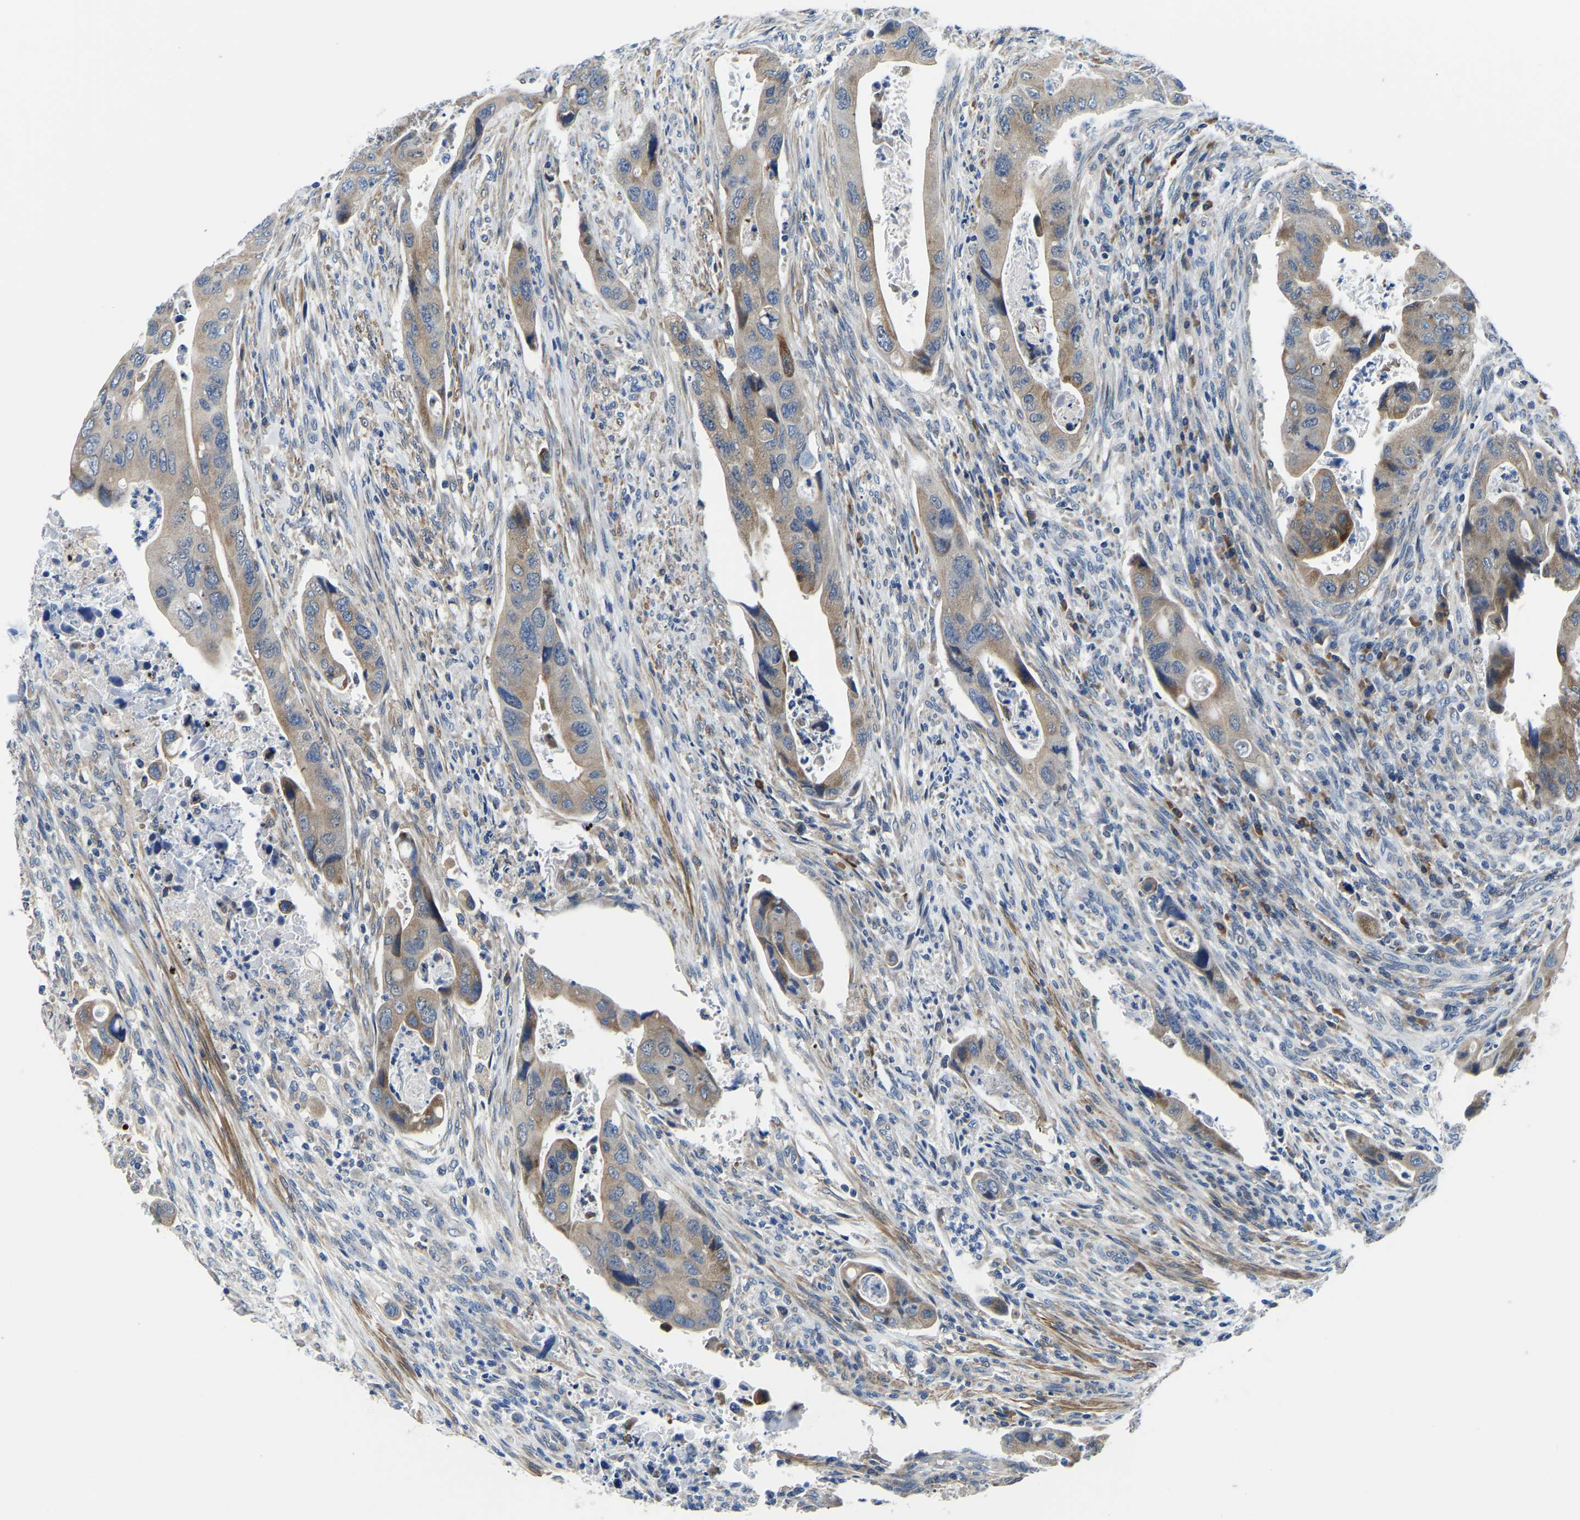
{"staining": {"intensity": "moderate", "quantity": ">75%", "location": "cytoplasmic/membranous"}, "tissue": "colorectal cancer", "cell_type": "Tumor cells", "image_type": "cancer", "snomed": [{"axis": "morphology", "description": "Adenocarcinoma, NOS"}, {"axis": "topography", "description": "Rectum"}], "caption": "A brown stain shows moderate cytoplasmic/membranous staining of a protein in colorectal adenocarcinoma tumor cells.", "gene": "LIAS", "patient": {"sex": "female", "age": 57}}